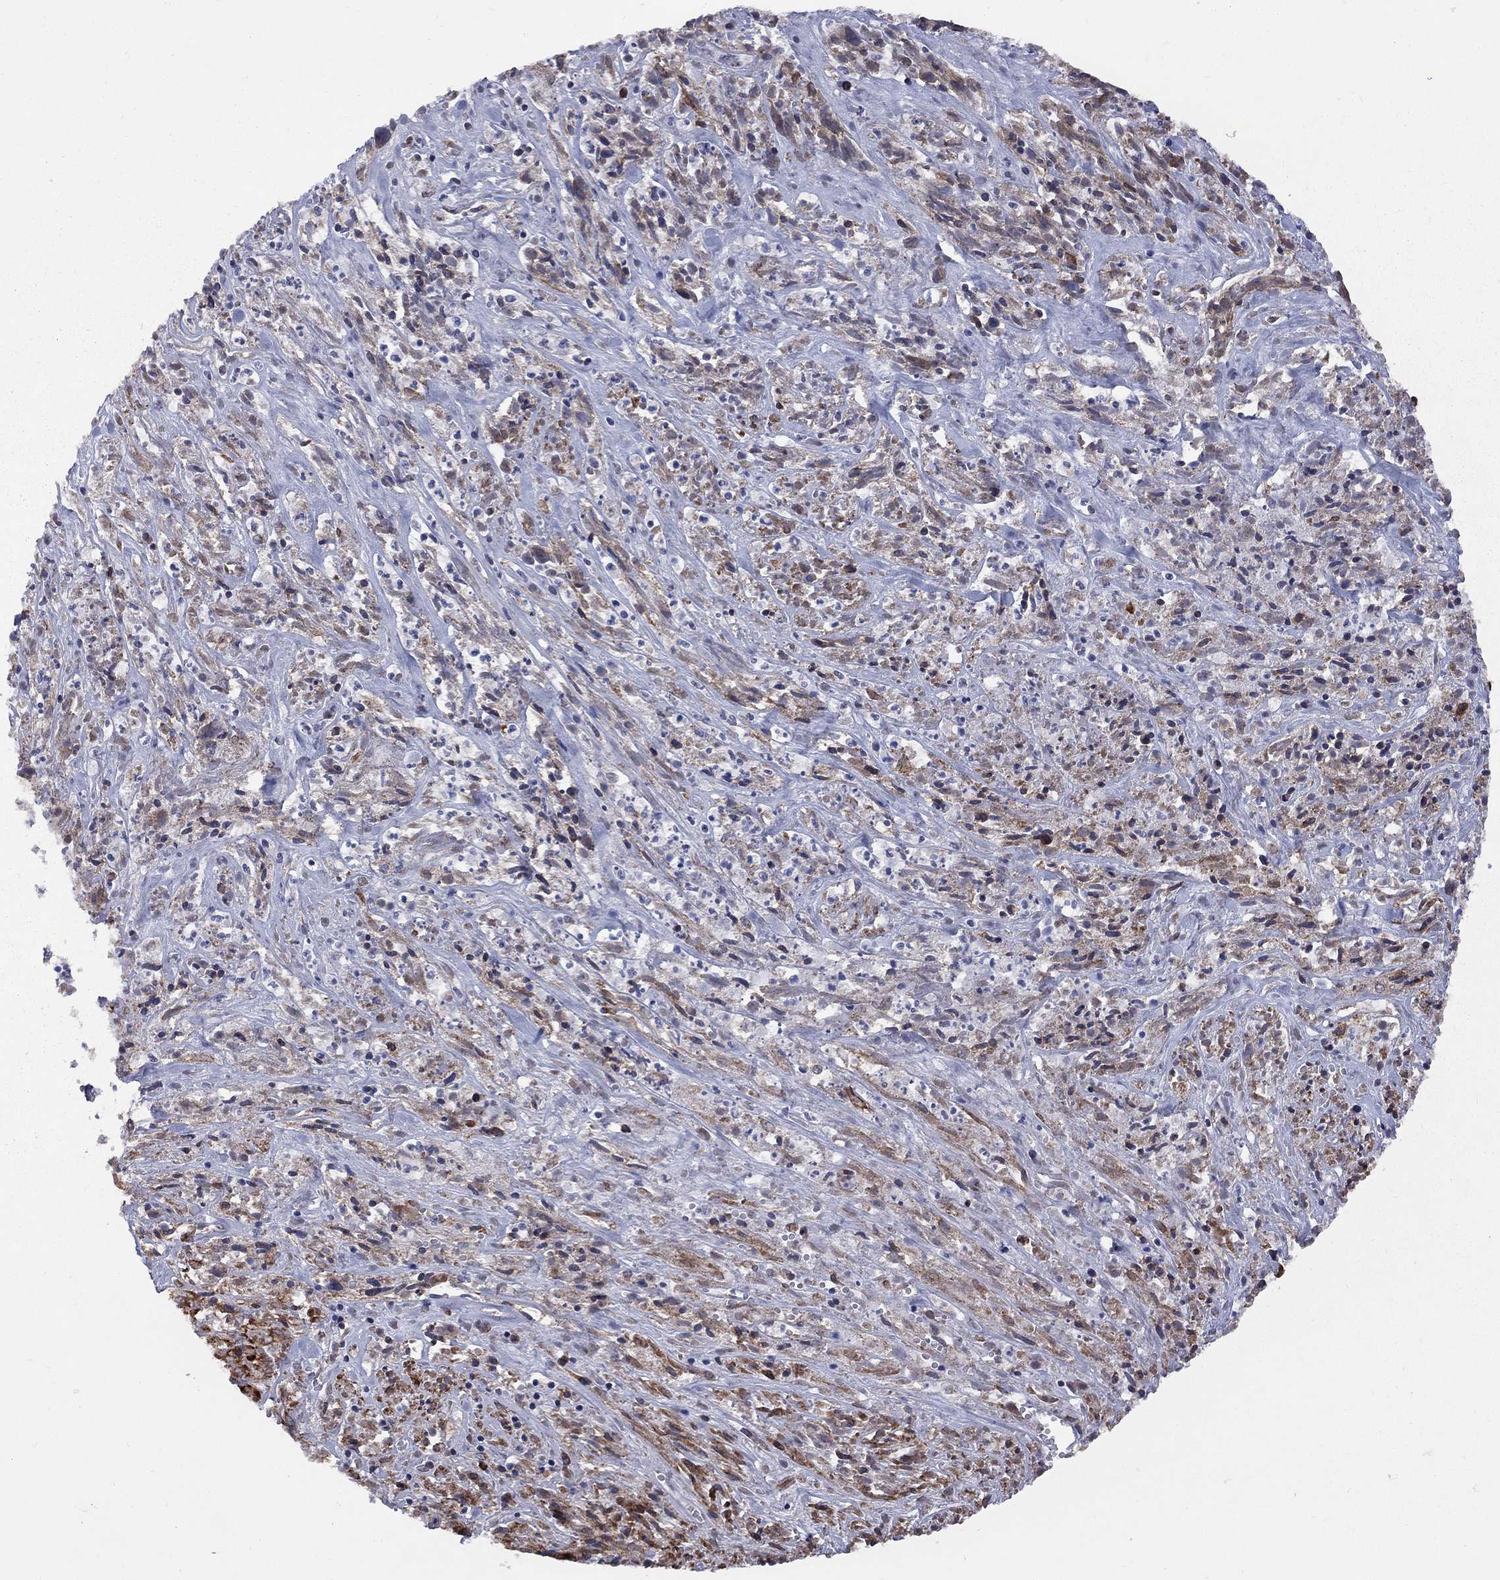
{"staining": {"intensity": "strong", "quantity": "25%-75%", "location": "cytoplasmic/membranous"}, "tissue": "melanoma", "cell_type": "Tumor cells", "image_type": "cancer", "snomed": [{"axis": "morphology", "description": "Malignant melanoma, NOS"}, {"axis": "topography", "description": "Skin"}], "caption": "IHC micrograph of neoplastic tissue: human melanoma stained using immunohistochemistry (IHC) shows high levels of strong protein expression localized specifically in the cytoplasmic/membranous of tumor cells, appearing as a cytoplasmic/membranous brown color.", "gene": "CLPTM1", "patient": {"sex": "female", "age": 91}}